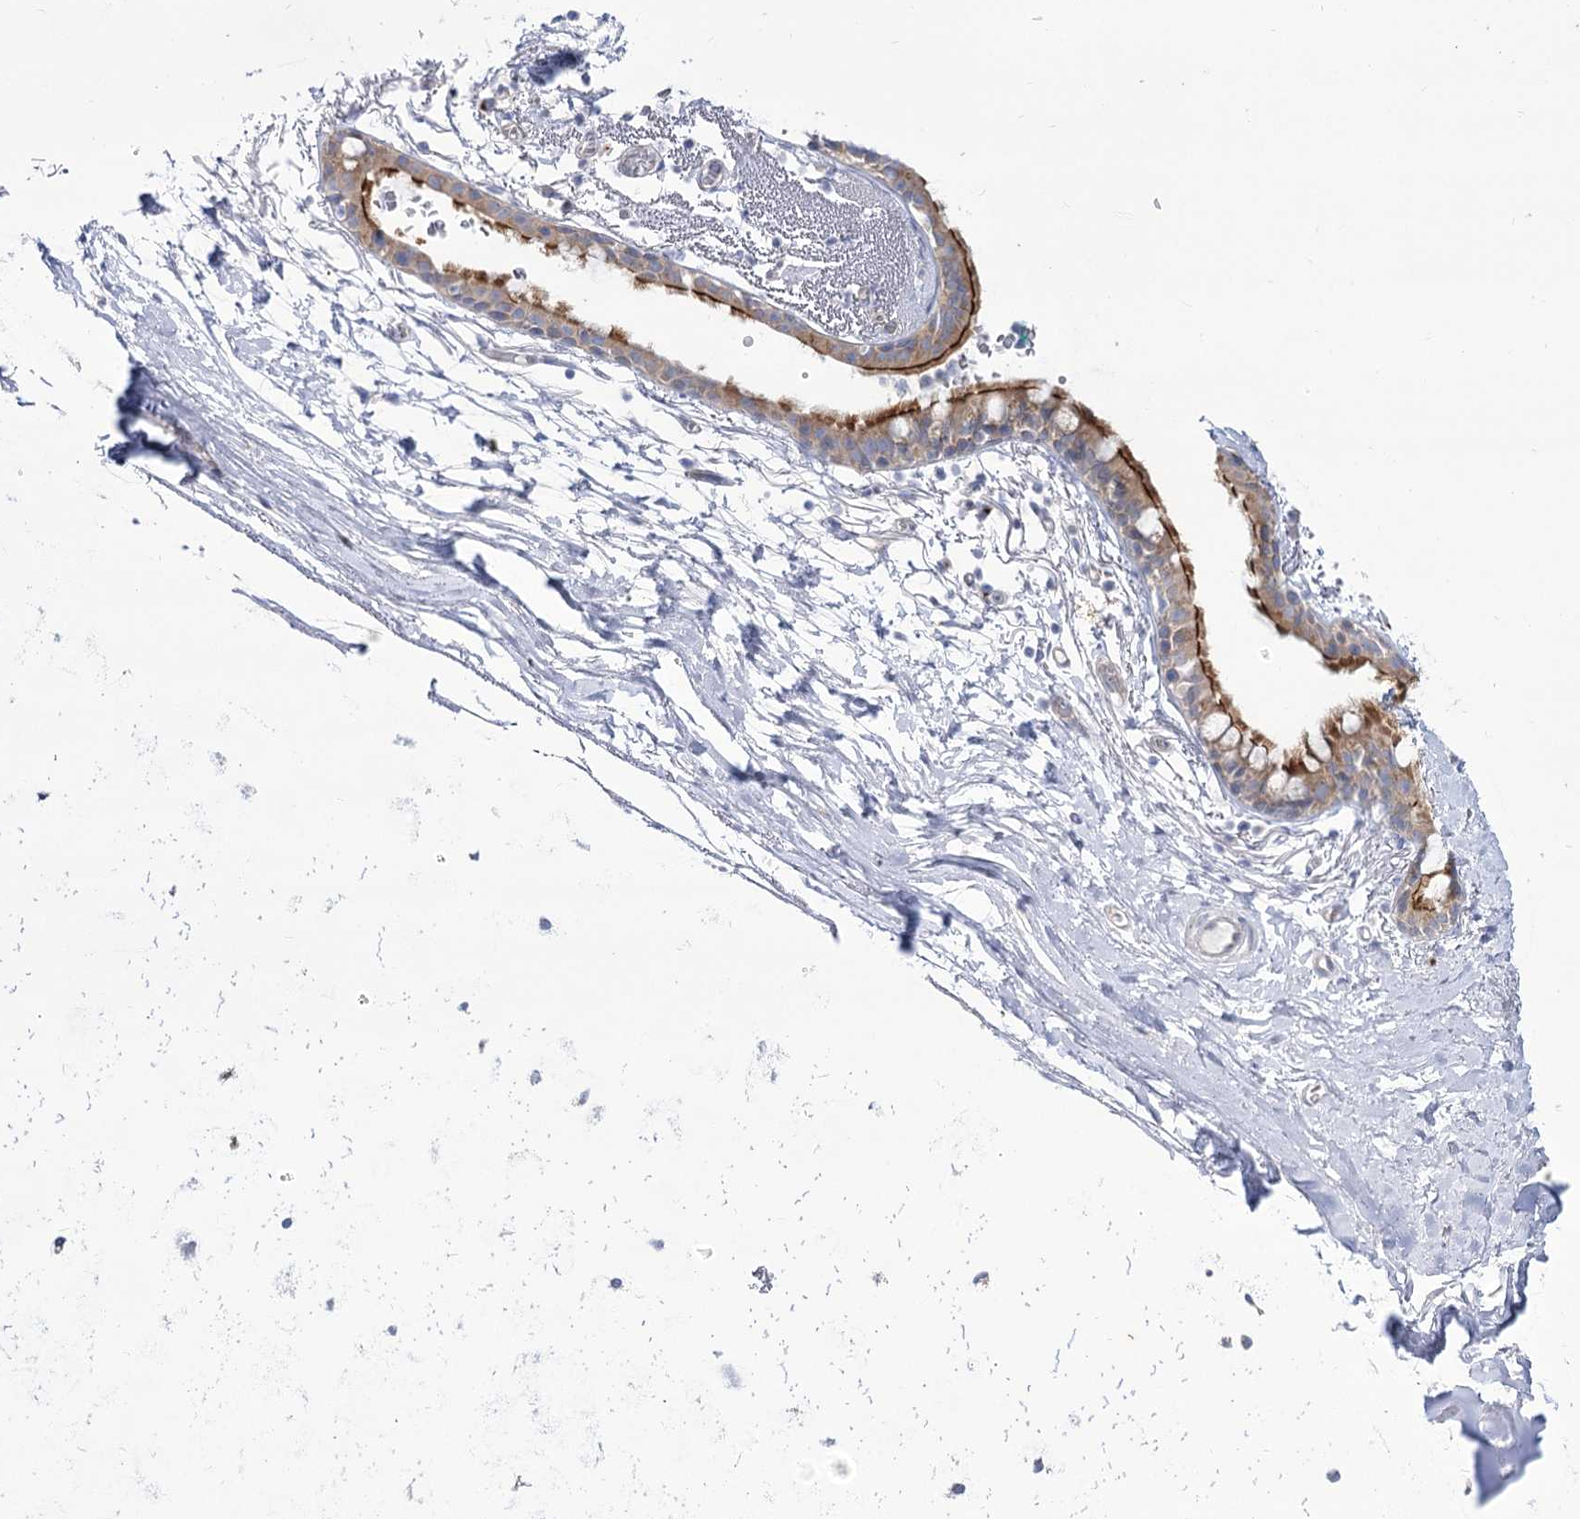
{"staining": {"intensity": "negative", "quantity": "none", "location": "none"}, "tissue": "adipose tissue", "cell_type": "Adipocytes", "image_type": "normal", "snomed": [{"axis": "morphology", "description": "Normal tissue, NOS"}, {"axis": "topography", "description": "Lymph node"}, {"axis": "topography", "description": "Bronchus"}], "caption": "A photomicrograph of human adipose tissue is negative for staining in adipocytes. Nuclei are stained in blue.", "gene": "SUOX", "patient": {"sex": "male", "age": 63}}